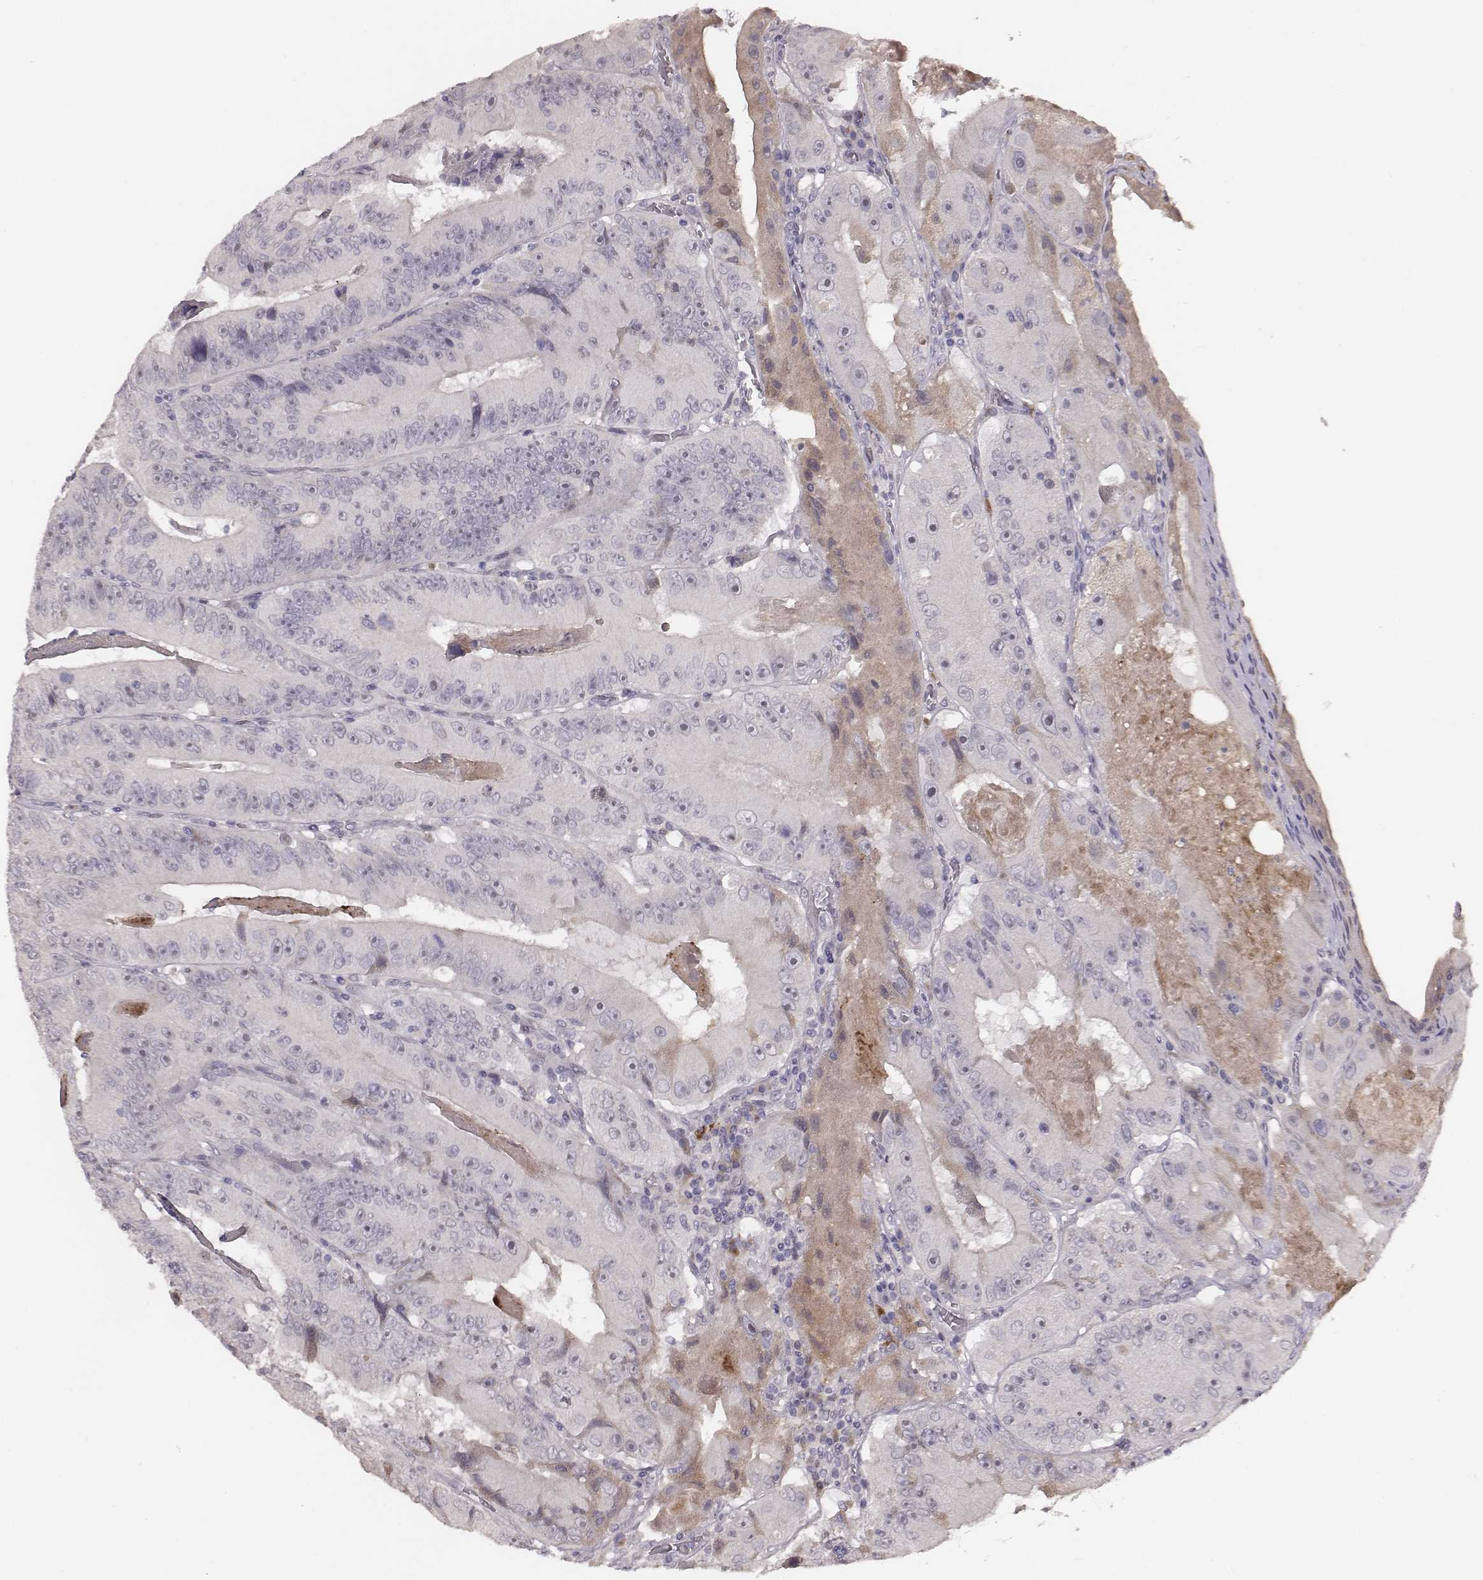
{"staining": {"intensity": "negative", "quantity": "none", "location": "none"}, "tissue": "colorectal cancer", "cell_type": "Tumor cells", "image_type": "cancer", "snomed": [{"axis": "morphology", "description": "Adenocarcinoma, NOS"}, {"axis": "topography", "description": "Colon"}], "caption": "Colorectal cancer stained for a protein using immunohistochemistry shows no expression tumor cells.", "gene": "SLC22A6", "patient": {"sex": "female", "age": 86}}